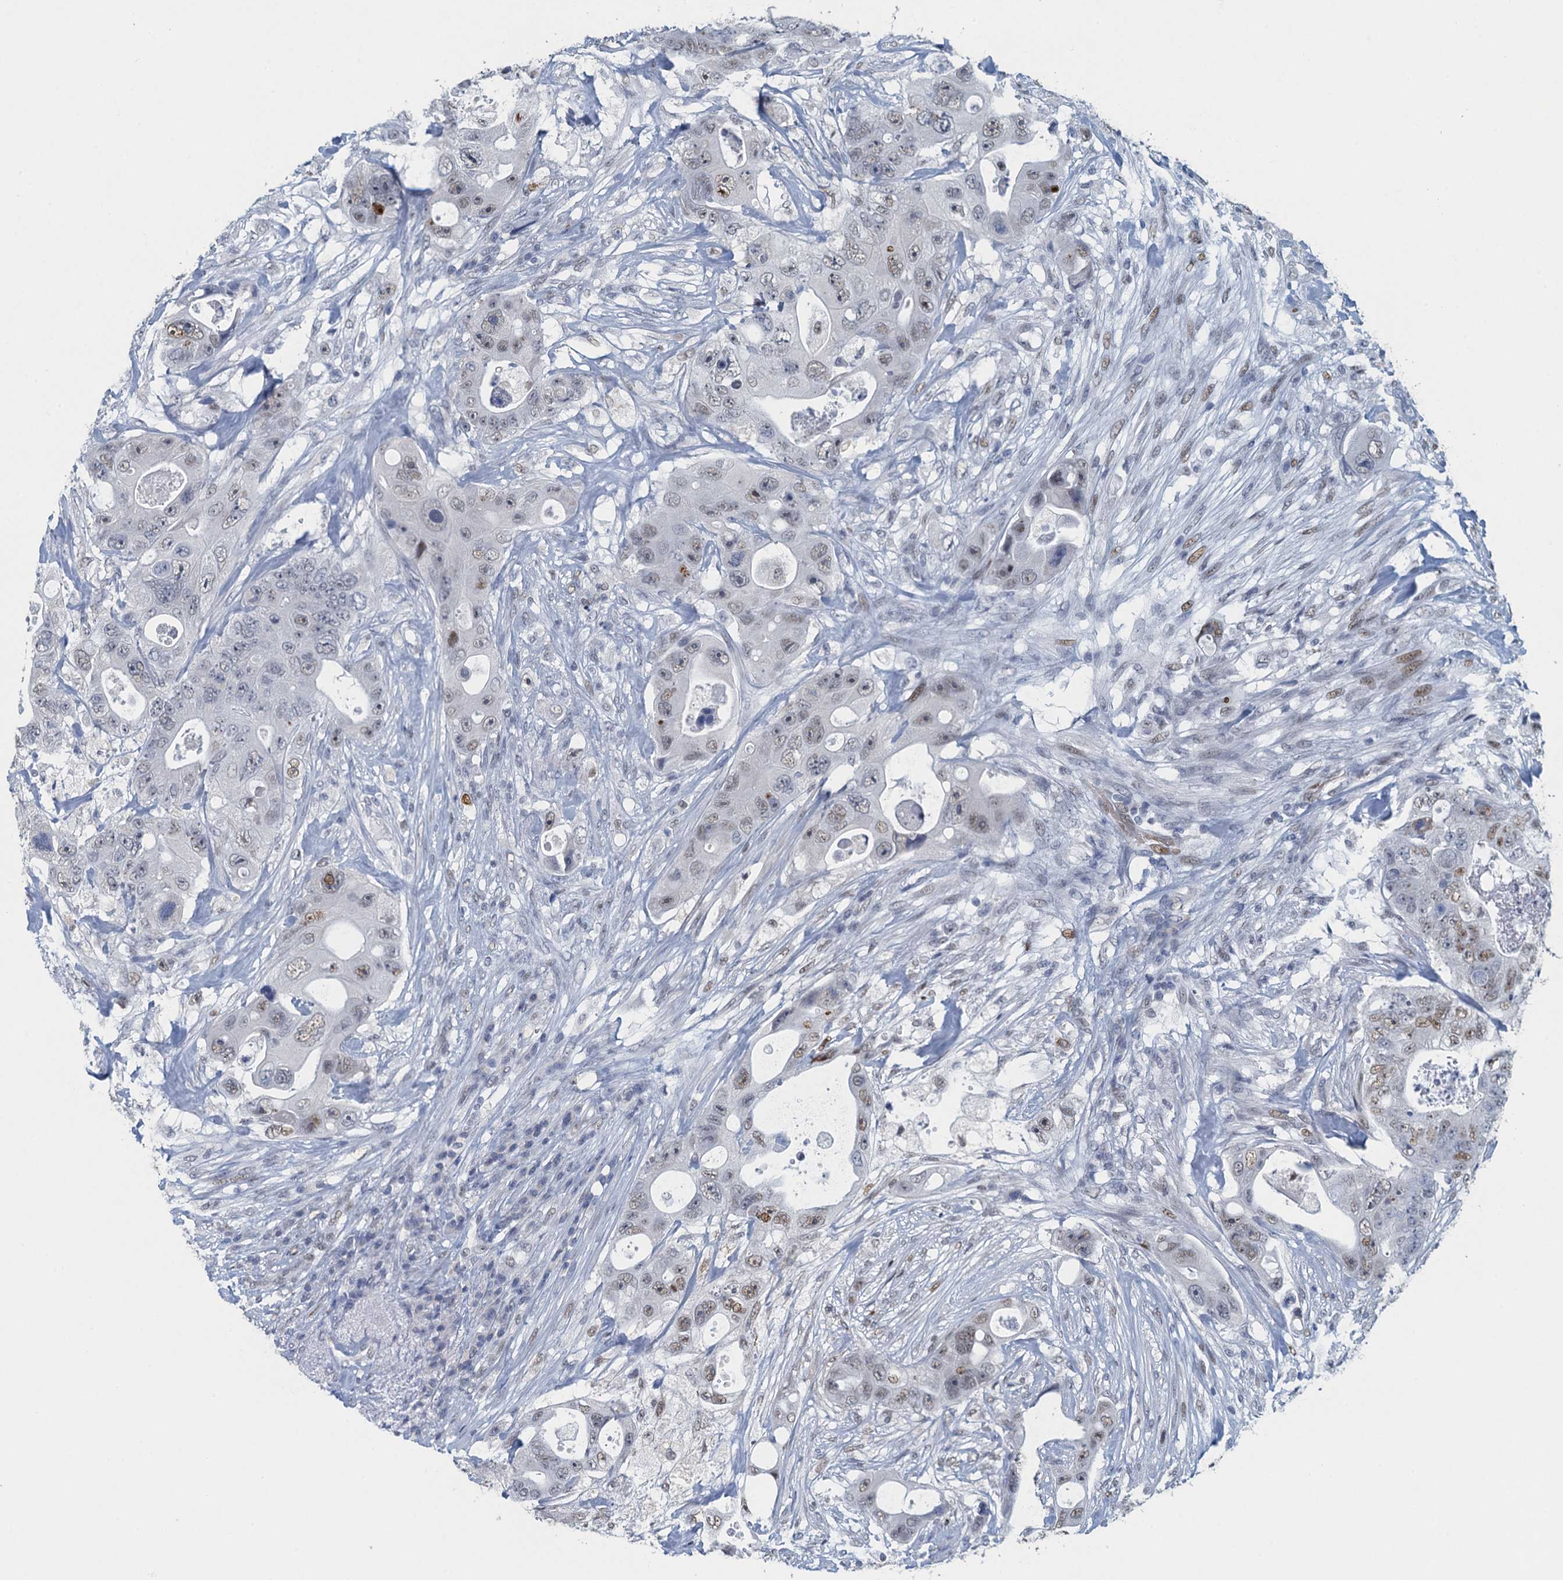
{"staining": {"intensity": "moderate", "quantity": "<25%", "location": "nuclear"}, "tissue": "colorectal cancer", "cell_type": "Tumor cells", "image_type": "cancer", "snomed": [{"axis": "morphology", "description": "Adenocarcinoma, NOS"}, {"axis": "topography", "description": "Colon"}], "caption": "A photomicrograph of adenocarcinoma (colorectal) stained for a protein exhibits moderate nuclear brown staining in tumor cells. The staining was performed using DAB (3,3'-diaminobenzidine) to visualize the protein expression in brown, while the nuclei were stained in blue with hematoxylin (Magnification: 20x).", "gene": "TTLL9", "patient": {"sex": "female", "age": 46}}